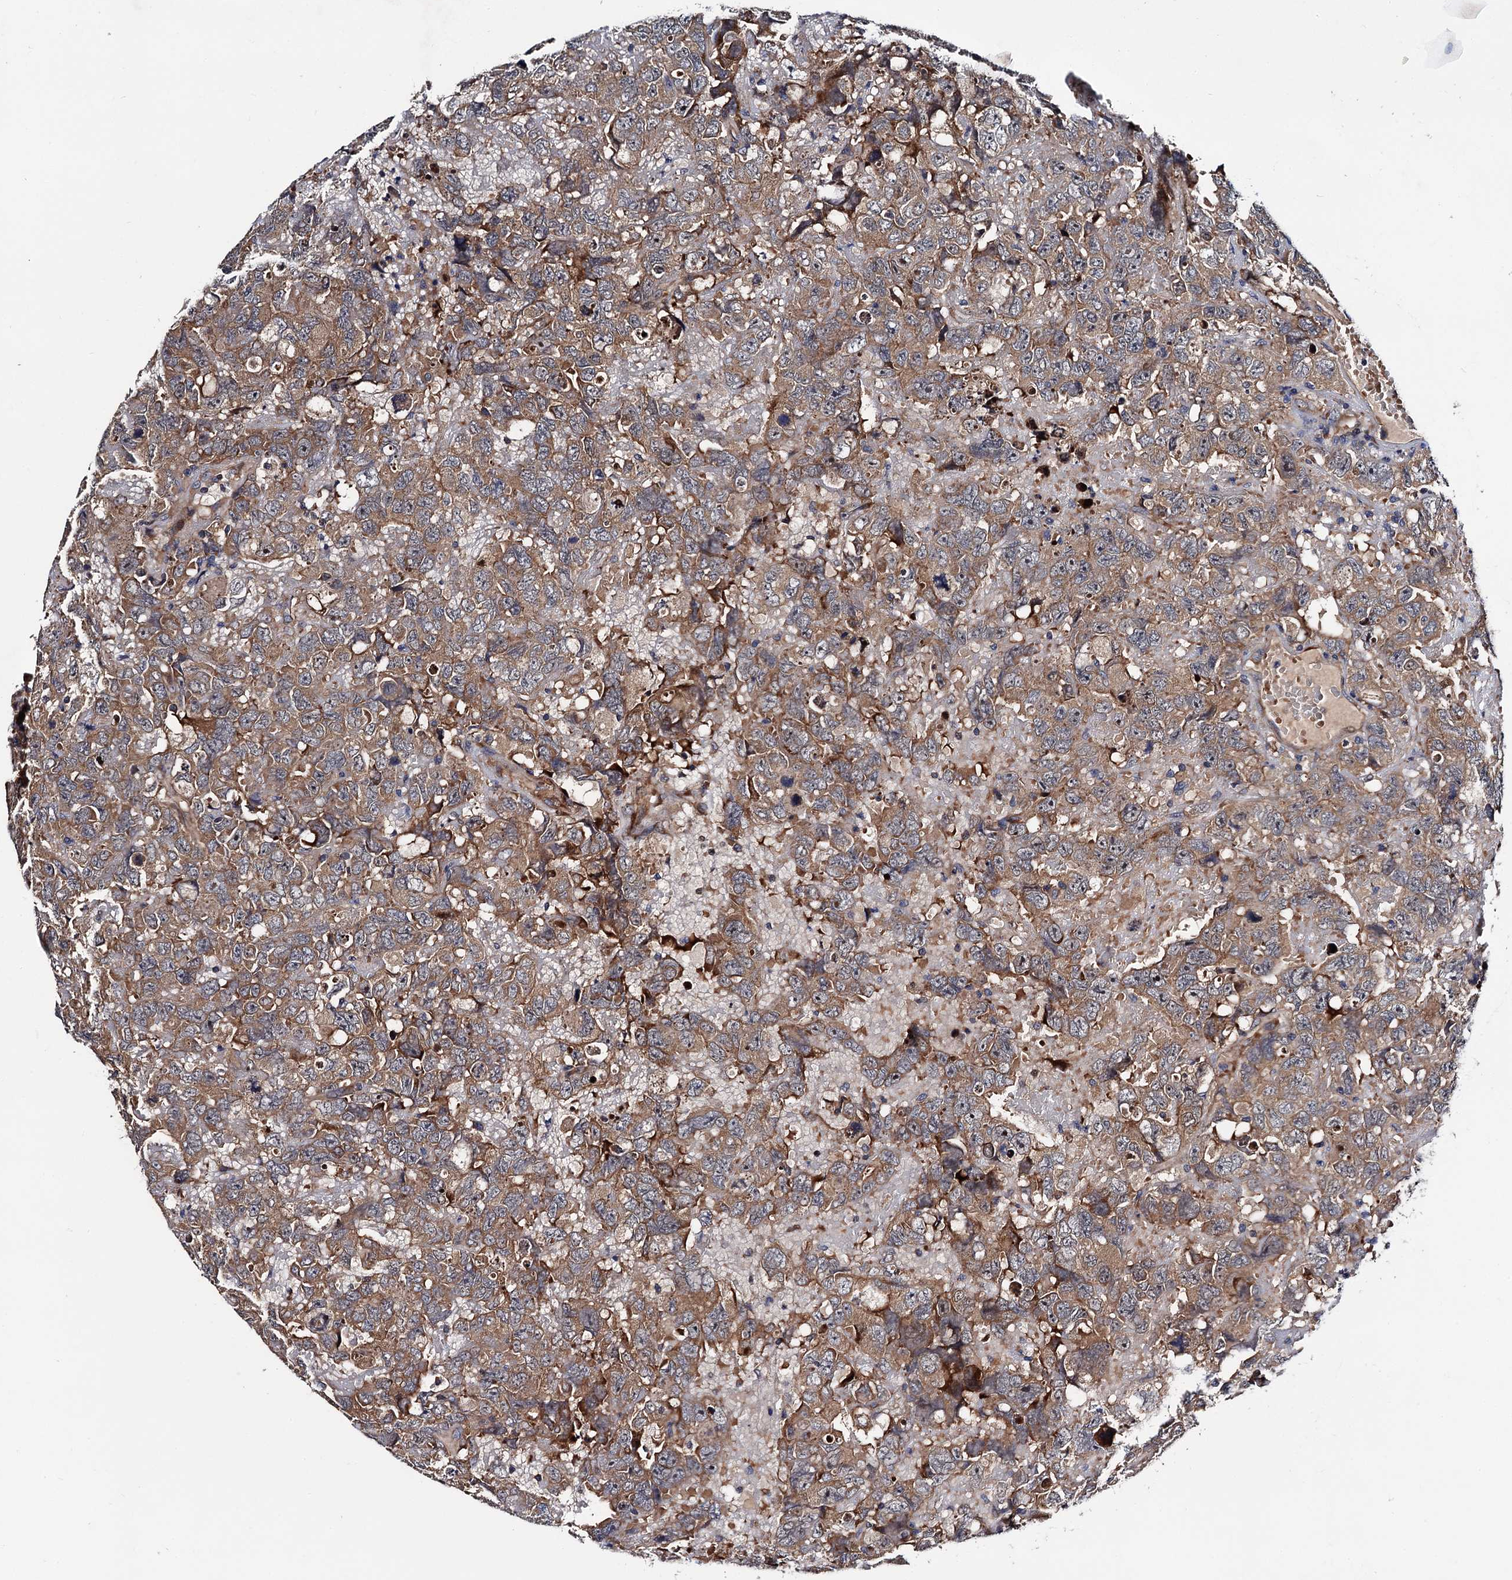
{"staining": {"intensity": "weak", "quantity": ">75%", "location": "cytoplasmic/membranous"}, "tissue": "testis cancer", "cell_type": "Tumor cells", "image_type": "cancer", "snomed": [{"axis": "morphology", "description": "Carcinoma, Embryonal, NOS"}, {"axis": "topography", "description": "Testis"}], "caption": "This is a micrograph of immunohistochemistry (IHC) staining of embryonal carcinoma (testis), which shows weak expression in the cytoplasmic/membranous of tumor cells.", "gene": "TRMT112", "patient": {"sex": "male", "age": 45}}